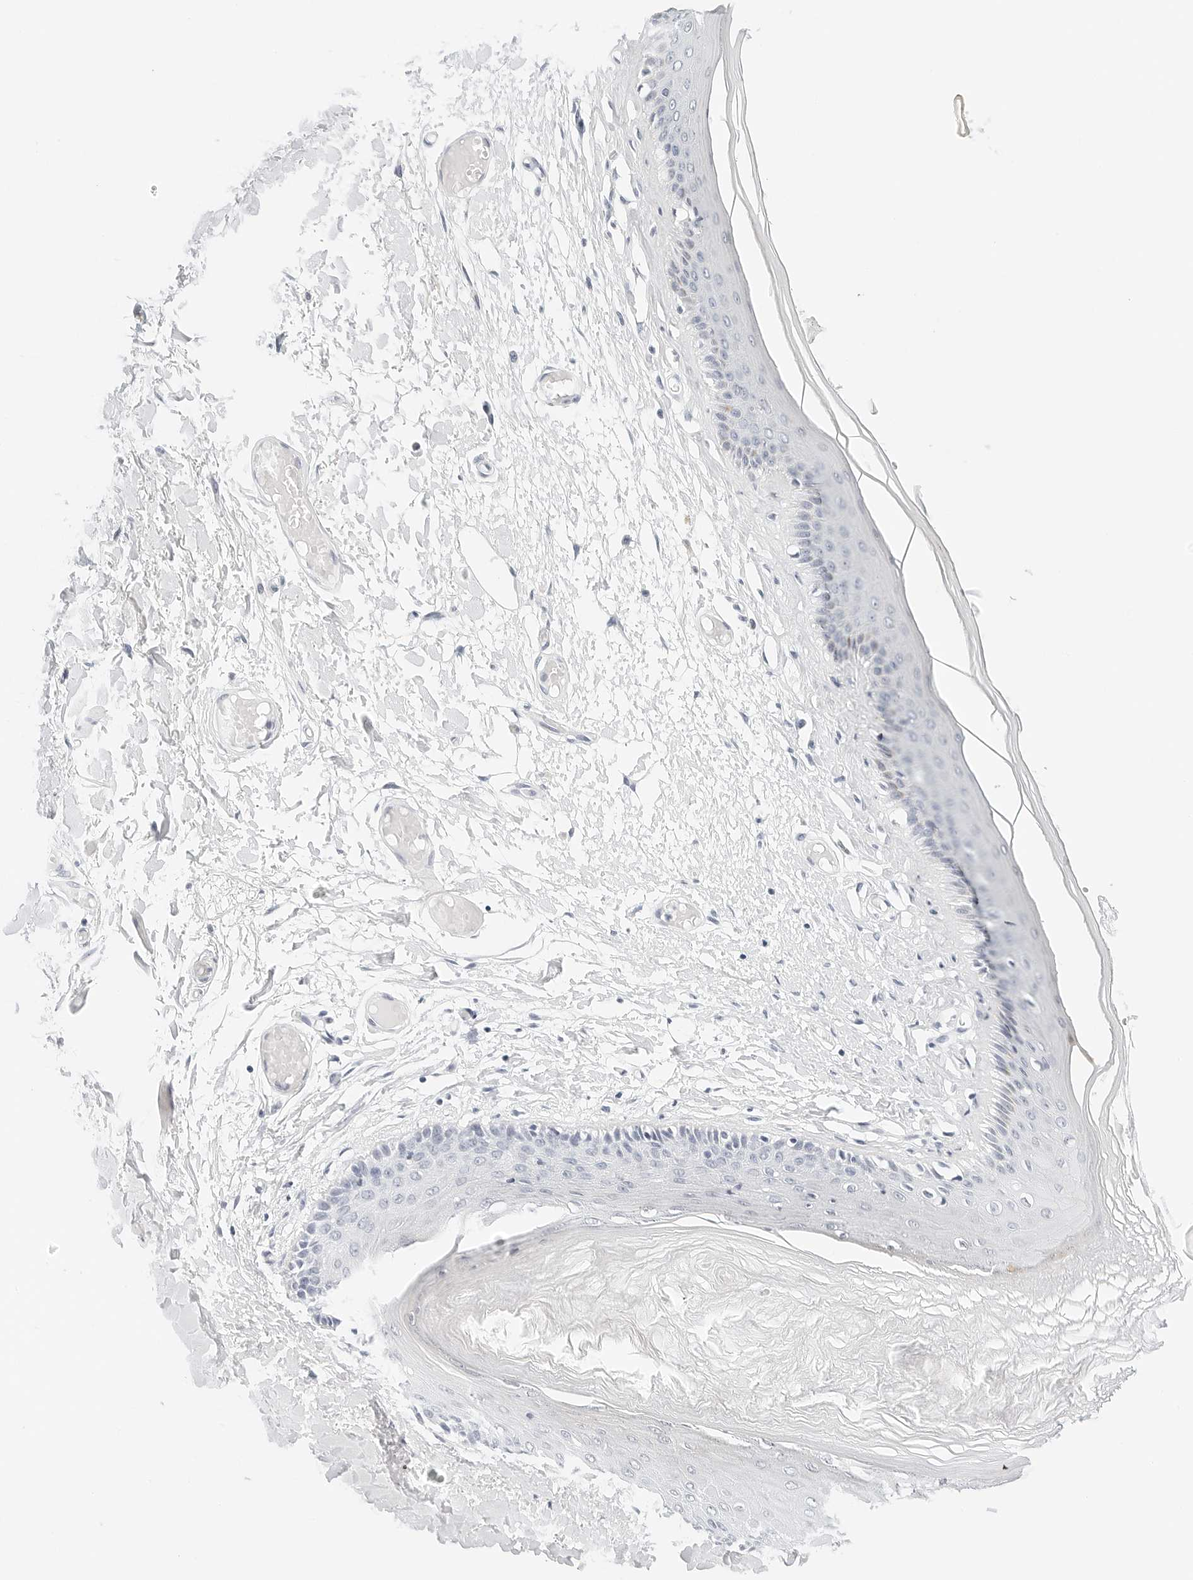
{"staining": {"intensity": "weak", "quantity": "<25%", "location": "cytoplasmic/membranous"}, "tissue": "skin", "cell_type": "Epidermal cells", "image_type": "normal", "snomed": [{"axis": "morphology", "description": "Normal tissue, NOS"}, {"axis": "topography", "description": "Vulva"}], "caption": "IHC image of normal skin: skin stained with DAB (3,3'-diaminobenzidine) shows no significant protein expression in epidermal cells.", "gene": "CD22", "patient": {"sex": "female", "age": 73}}